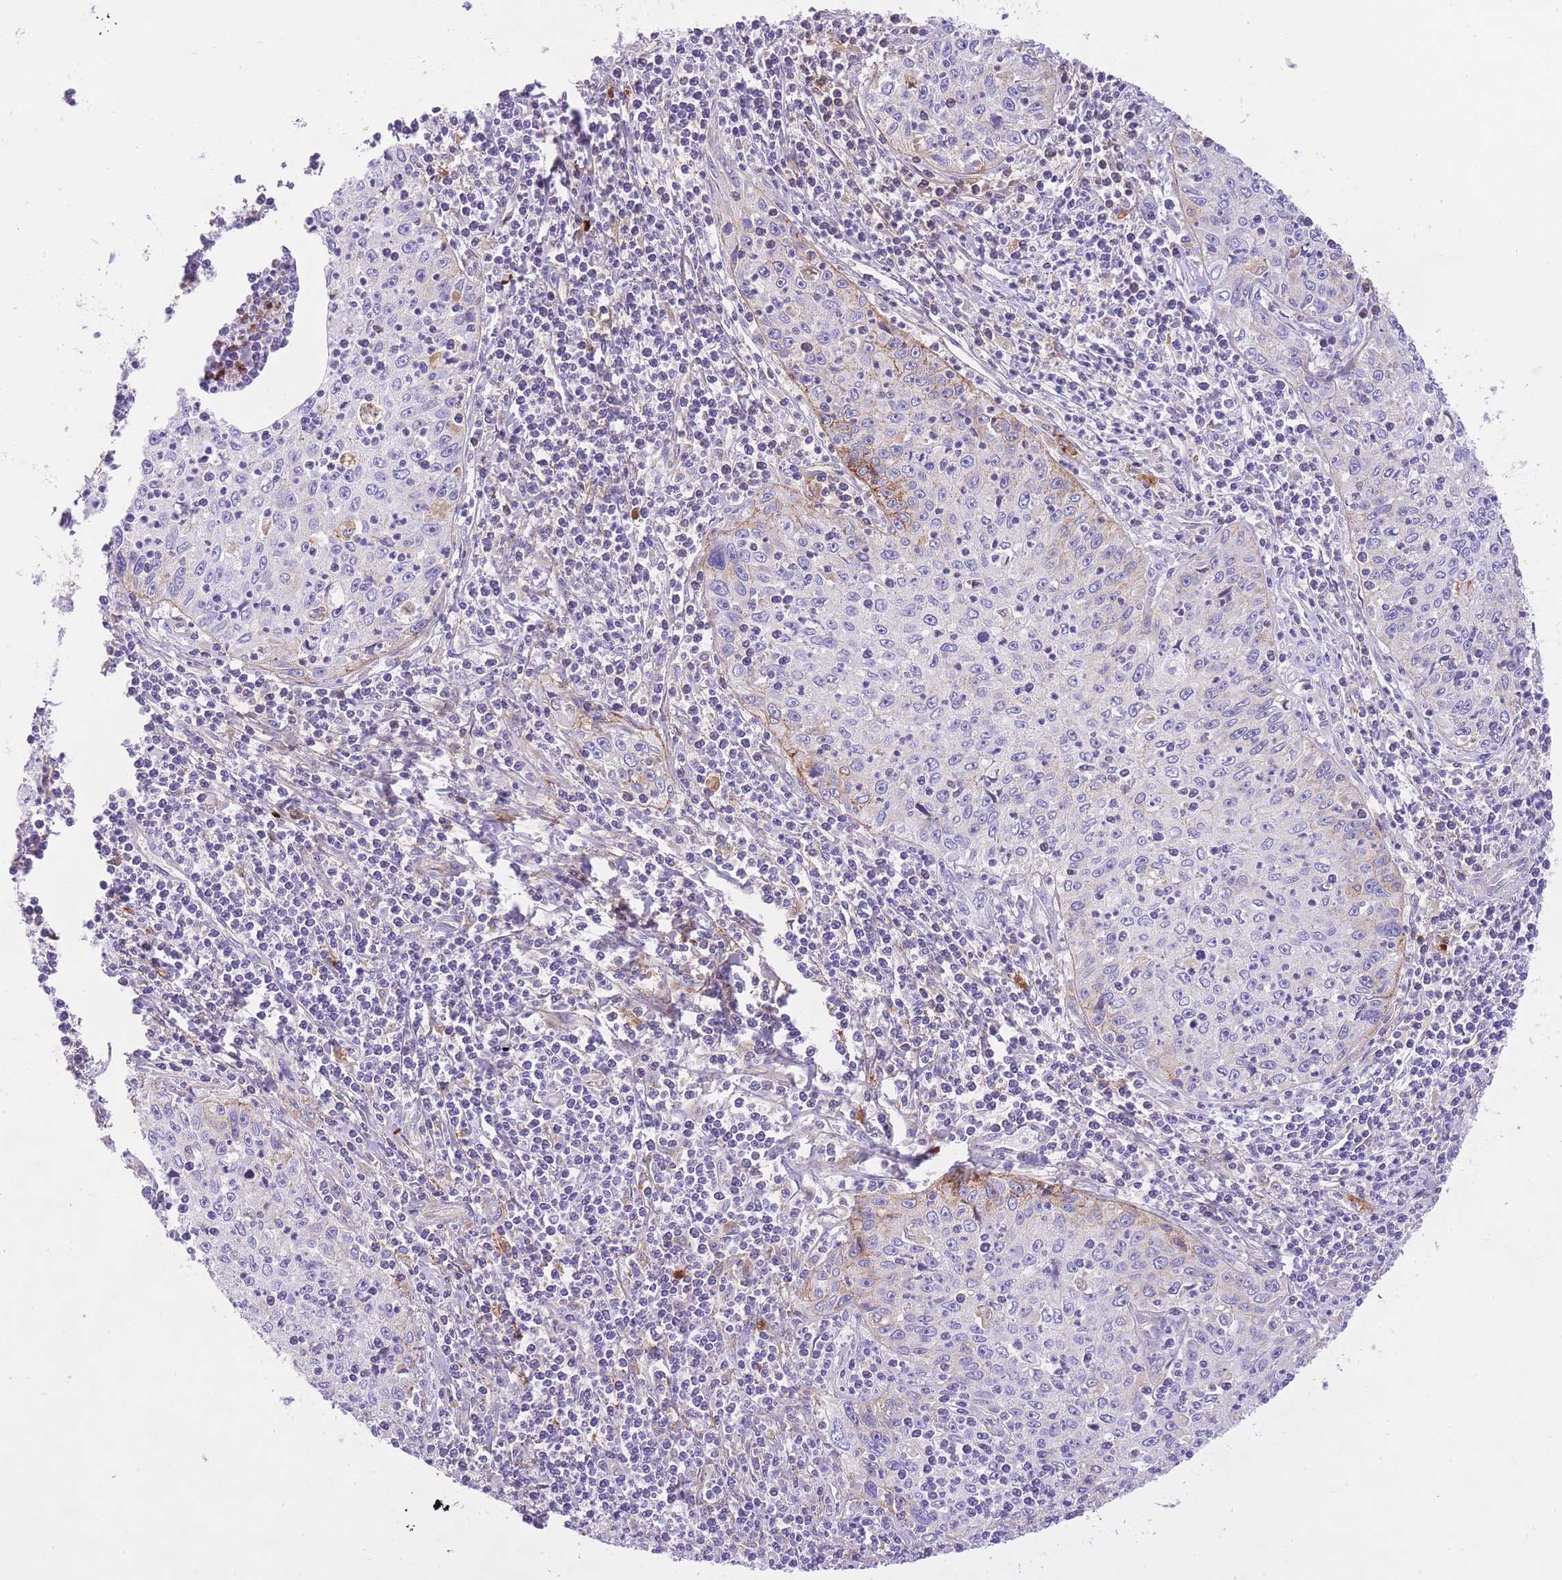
{"staining": {"intensity": "negative", "quantity": "none", "location": "none"}, "tissue": "cervical cancer", "cell_type": "Tumor cells", "image_type": "cancer", "snomed": [{"axis": "morphology", "description": "Squamous cell carcinoma, NOS"}, {"axis": "topography", "description": "Cervix"}], "caption": "High power microscopy image of an IHC micrograph of cervical squamous cell carcinoma, revealing no significant staining in tumor cells.", "gene": "HRG", "patient": {"sex": "female", "age": 30}}